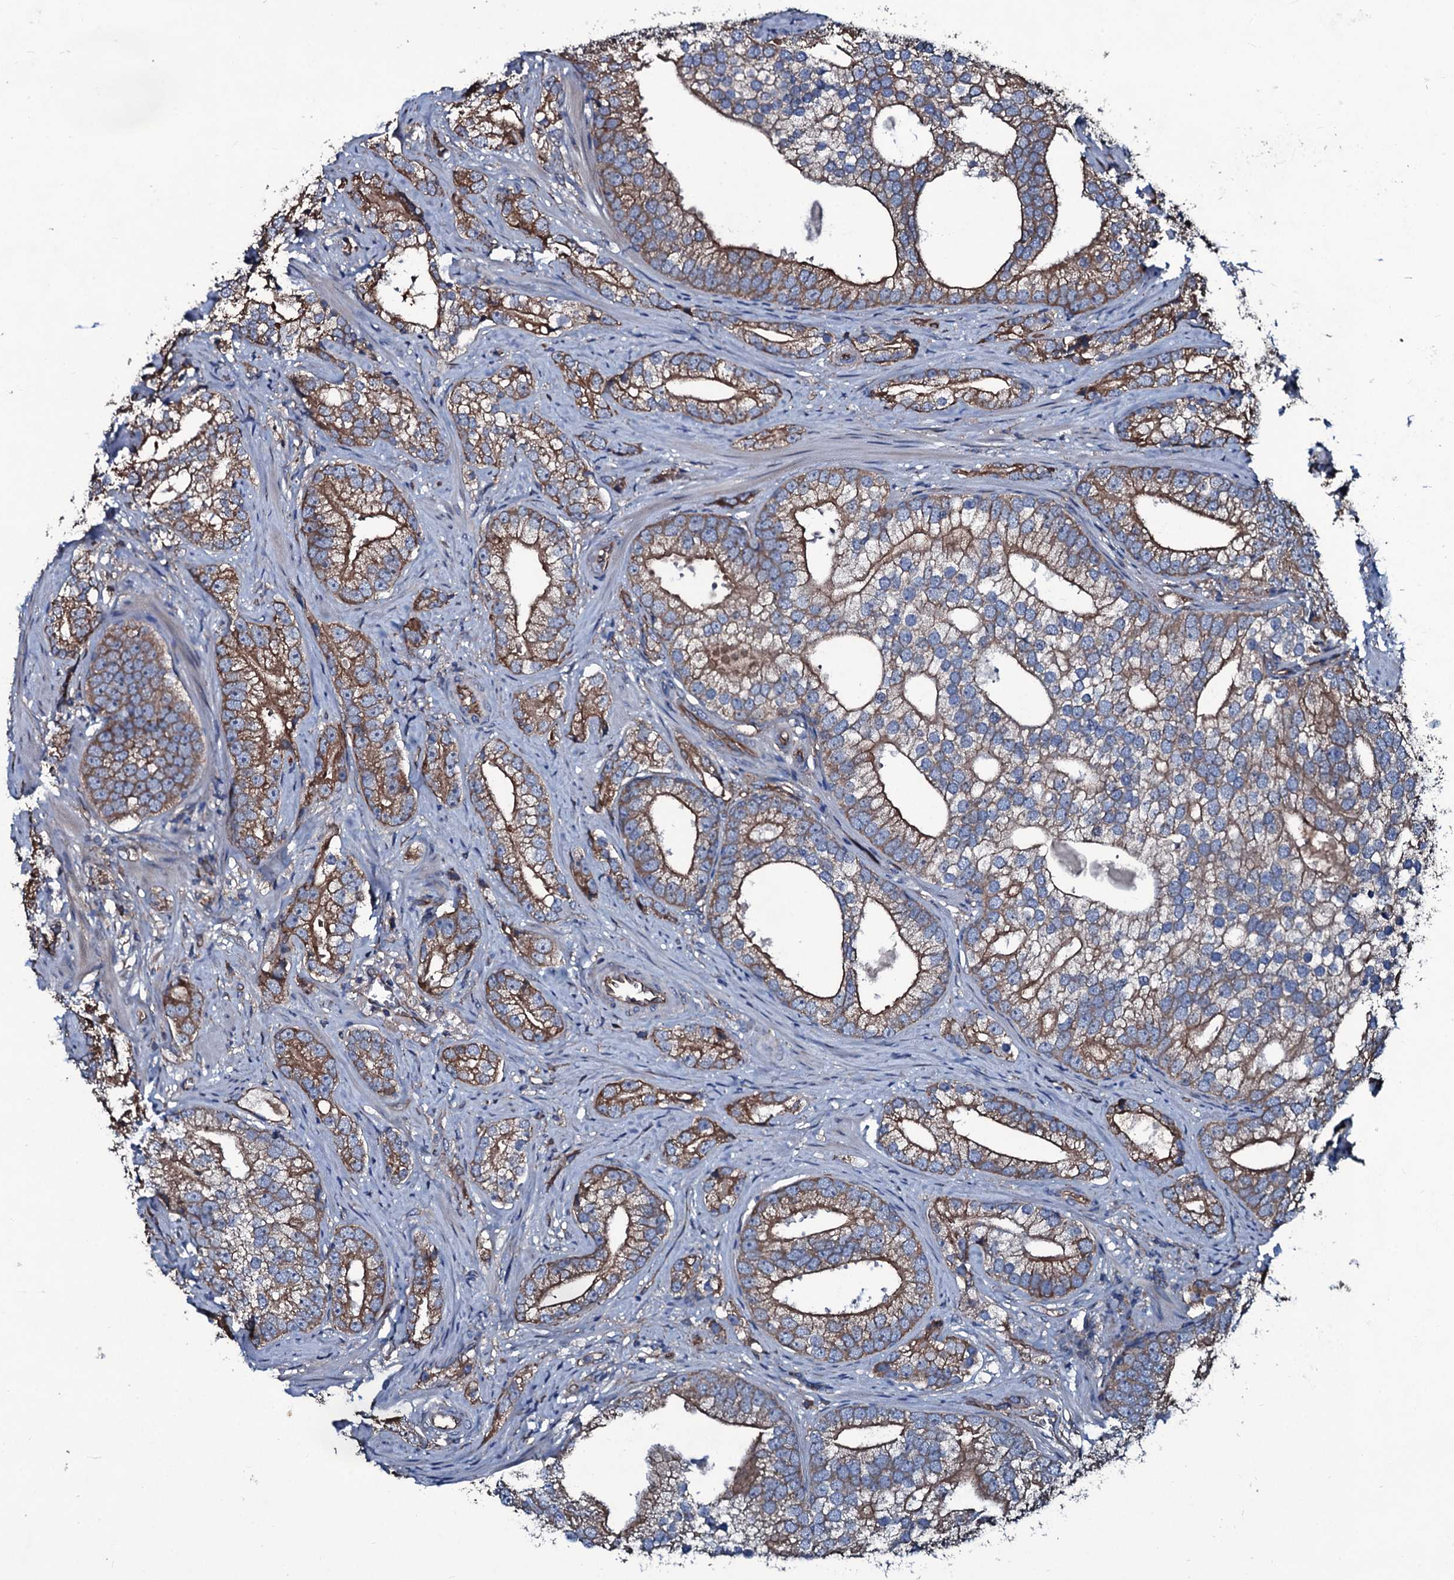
{"staining": {"intensity": "moderate", "quantity": ">75%", "location": "cytoplasmic/membranous"}, "tissue": "prostate cancer", "cell_type": "Tumor cells", "image_type": "cancer", "snomed": [{"axis": "morphology", "description": "Adenocarcinoma, High grade"}, {"axis": "topography", "description": "Prostate"}], "caption": "DAB (3,3'-diaminobenzidine) immunohistochemical staining of prostate cancer displays moderate cytoplasmic/membranous protein positivity in approximately >75% of tumor cells.", "gene": "DMAC2", "patient": {"sex": "male", "age": 75}}